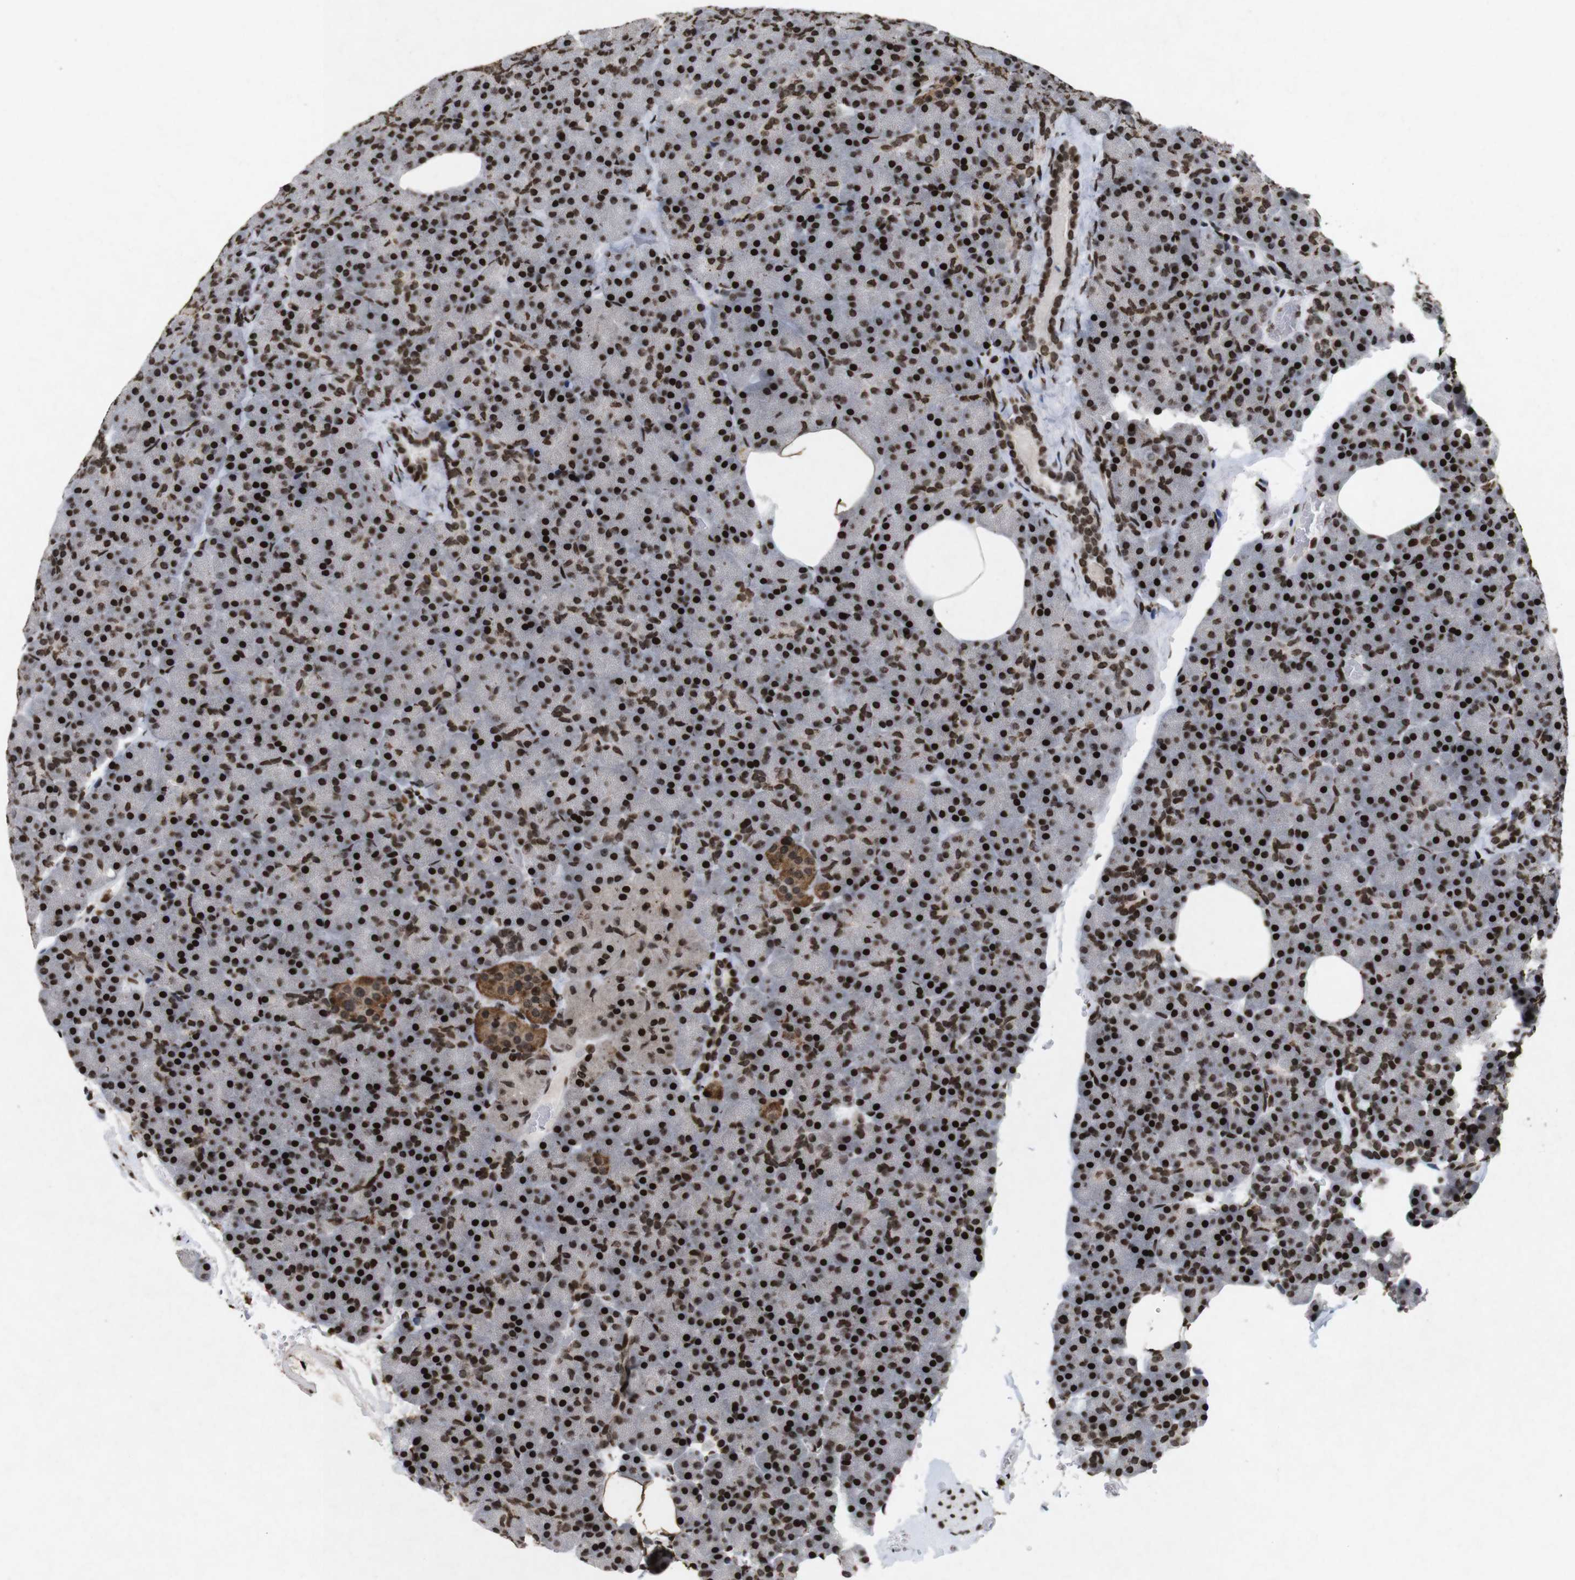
{"staining": {"intensity": "strong", "quantity": ">75%", "location": "nuclear"}, "tissue": "pancreas", "cell_type": "Exocrine glandular cells", "image_type": "normal", "snomed": [{"axis": "morphology", "description": "Normal tissue, NOS"}, {"axis": "topography", "description": "Pancreas"}], "caption": "A high-resolution micrograph shows immunohistochemistry staining of normal pancreas, which exhibits strong nuclear staining in about >75% of exocrine glandular cells.", "gene": "MAGEH1", "patient": {"sex": "female", "age": 35}}